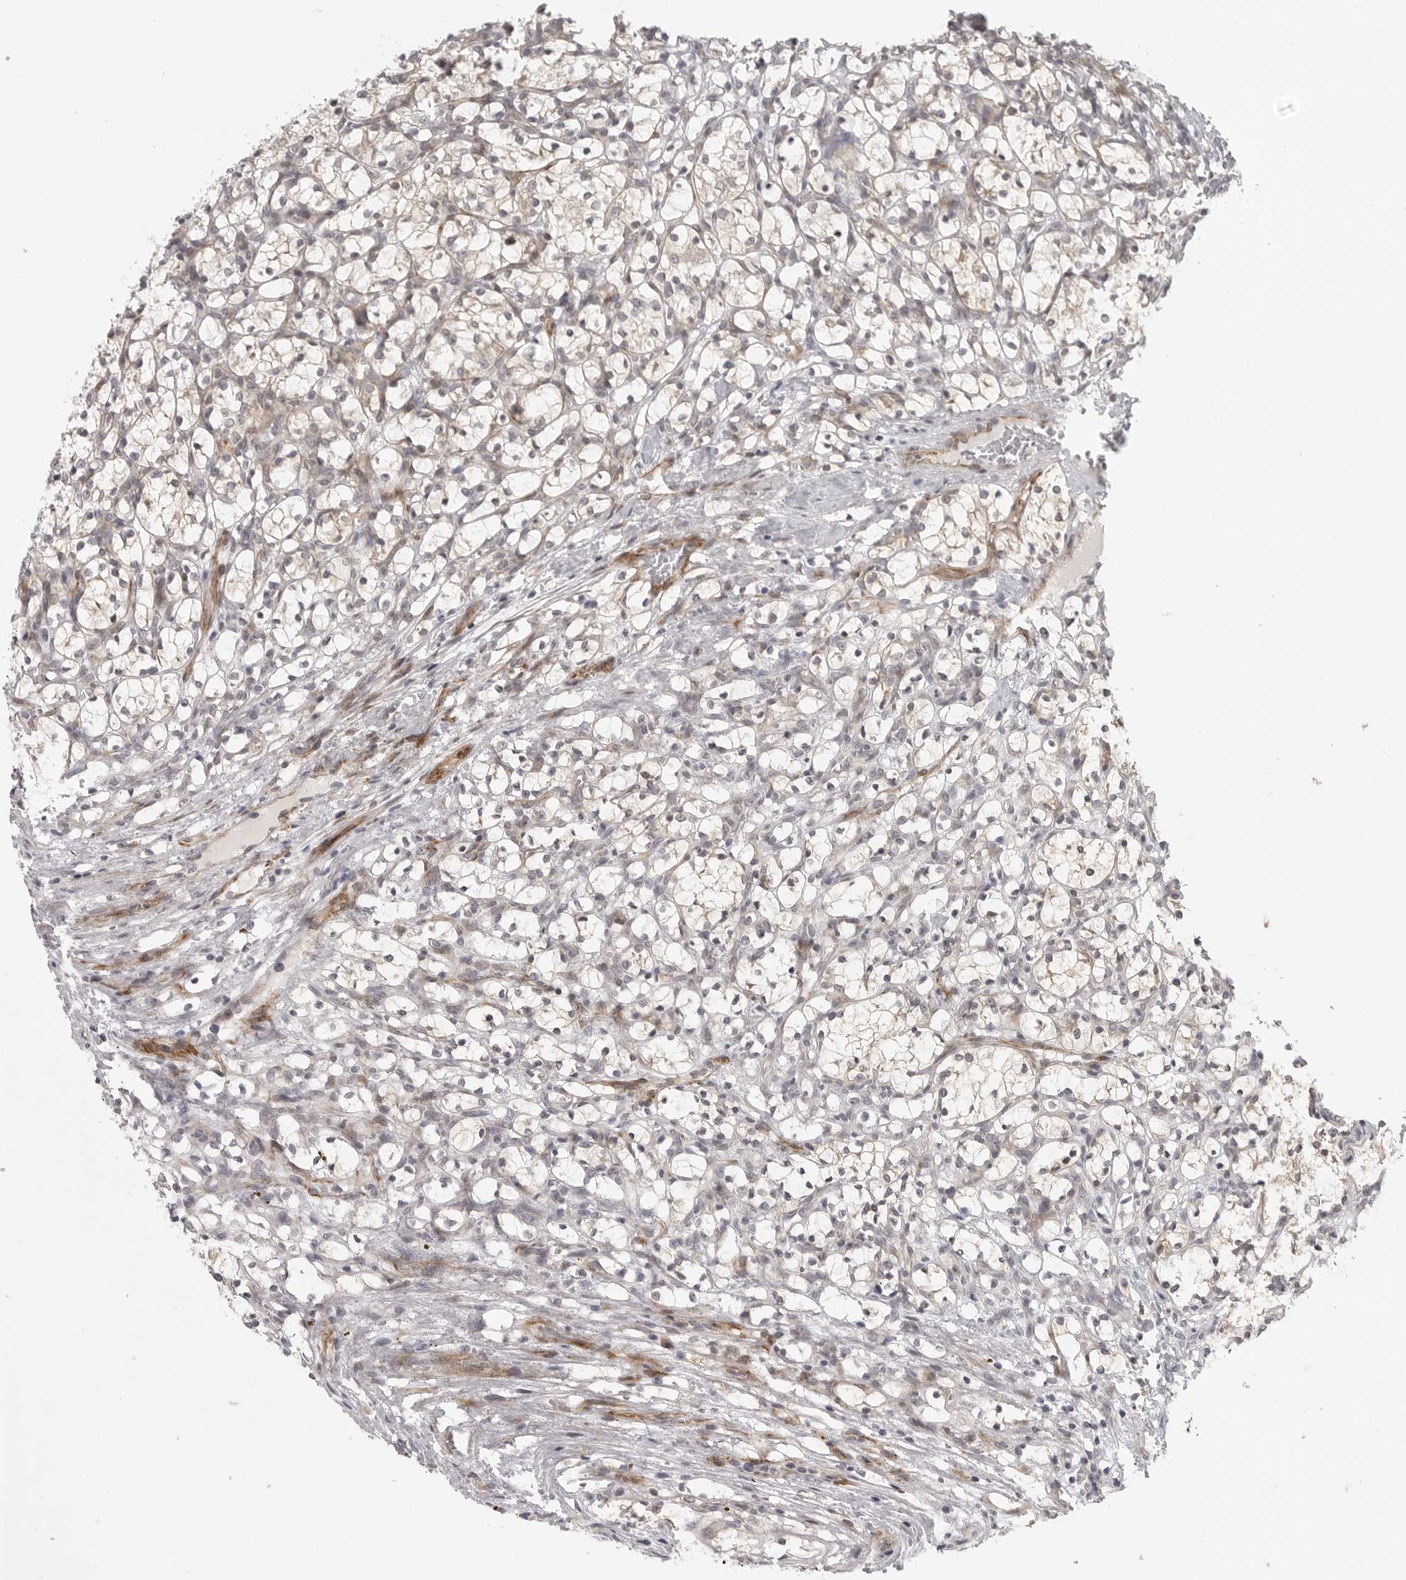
{"staining": {"intensity": "weak", "quantity": "<25%", "location": "cytoplasmic/membranous"}, "tissue": "renal cancer", "cell_type": "Tumor cells", "image_type": "cancer", "snomed": [{"axis": "morphology", "description": "Adenocarcinoma, NOS"}, {"axis": "topography", "description": "Kidney"}], "caption": "Tumor cells show no significant protein positivity in renal cancer.", "gene": "TUT4", "patient": {"sex": "female", "age": 69}}